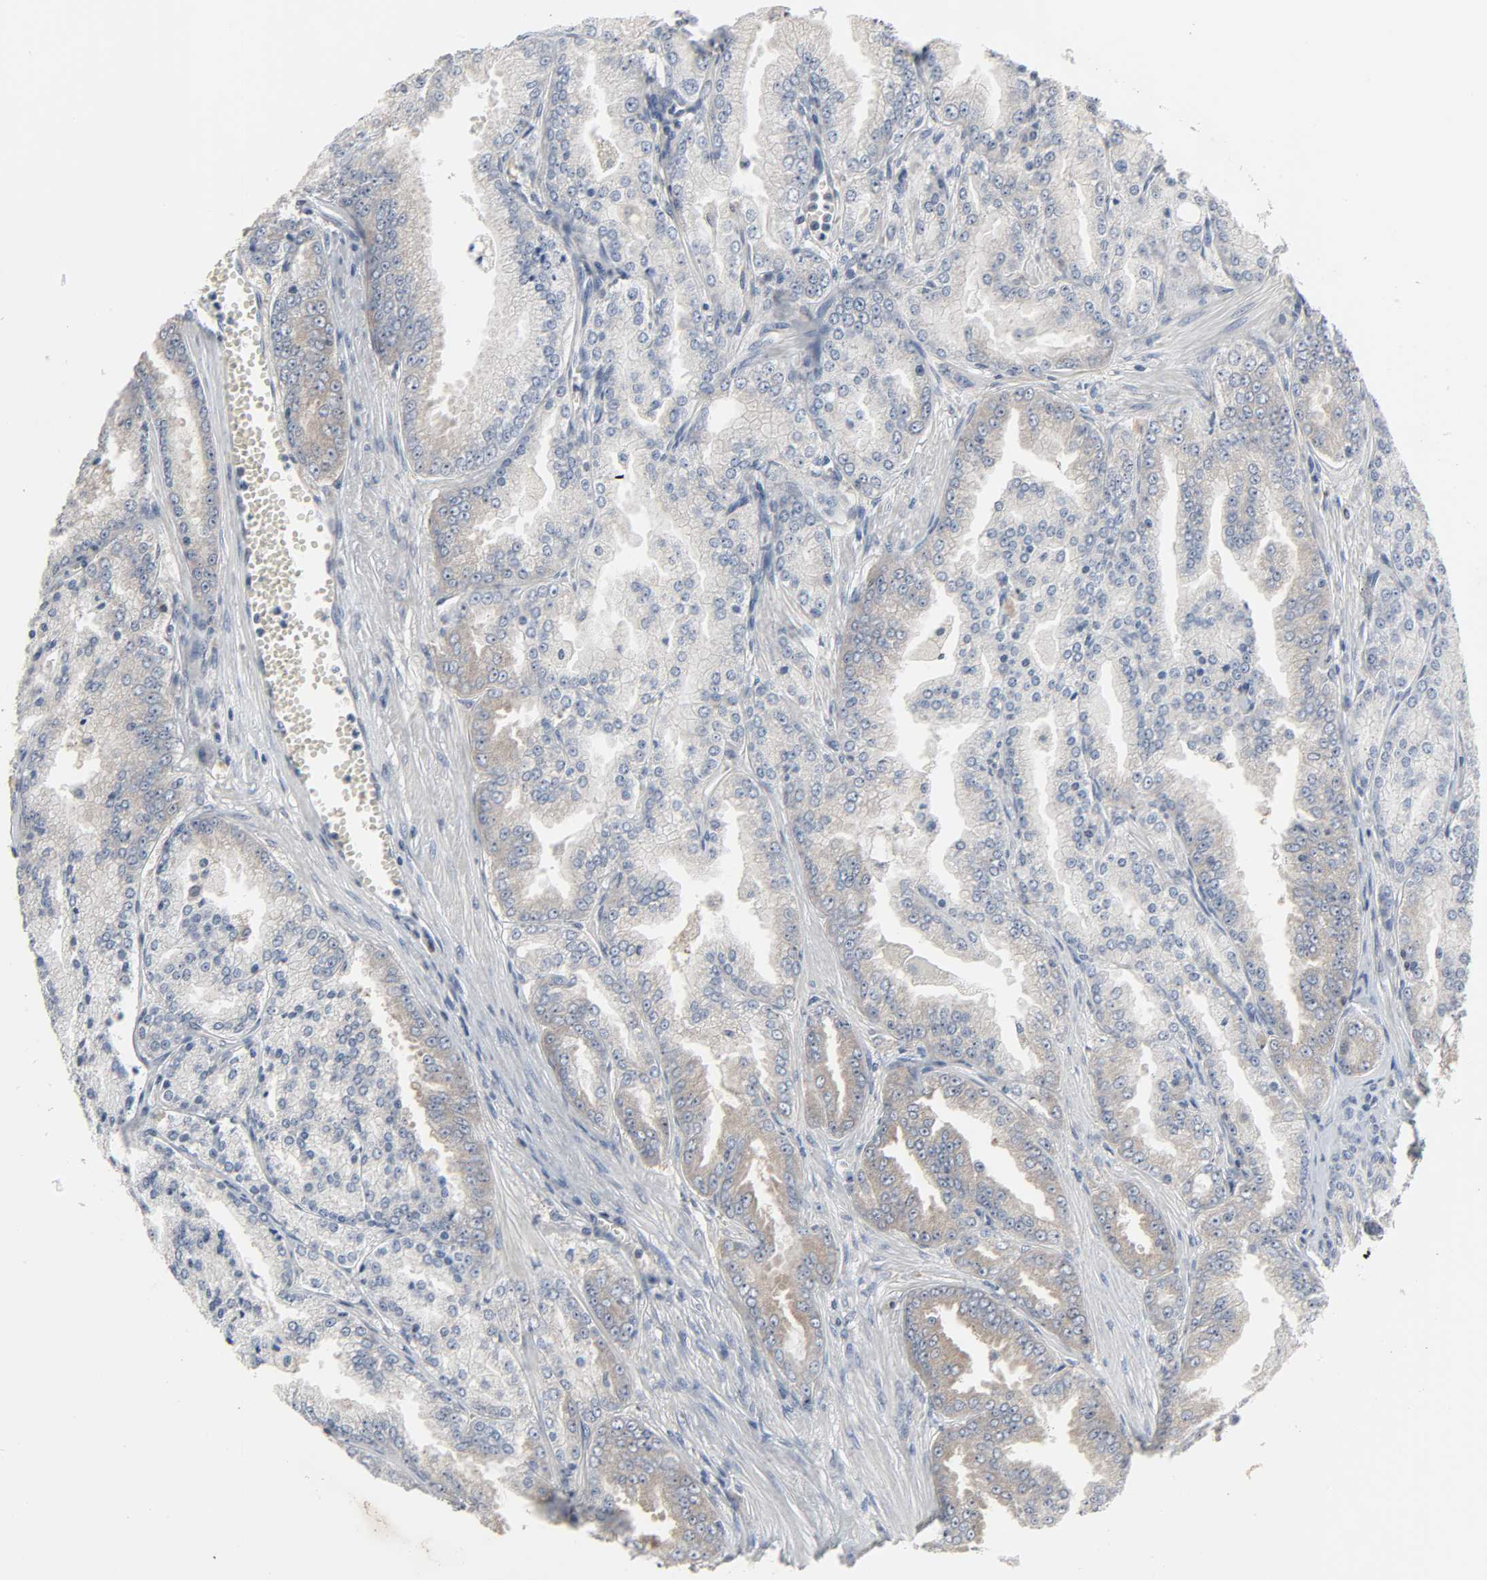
{"staining": {"intensity": "moderate", "quantity": "25%-75%", "location": "cytoplasmic/membranous"}, "tissue": "prostate cancer", "cell_type": "Tumor cells", "image_type": "cancer", "snomed": [{"axis": "morphology", "description": "Adenocarcinoma, High grade"}, {"axis": "topography", "description": "Prostate"}], "caption": "IHC histopathology image of human prostate high-grade adenocarcinoma stained for a protein (brown), which exhibits medium levels of moderate cytoplasmic/membranous expression in approximately 25%-75% of tumor cells.", "gene": "PLEKHA2", "patient": {"sex": "male", "age": 61}}